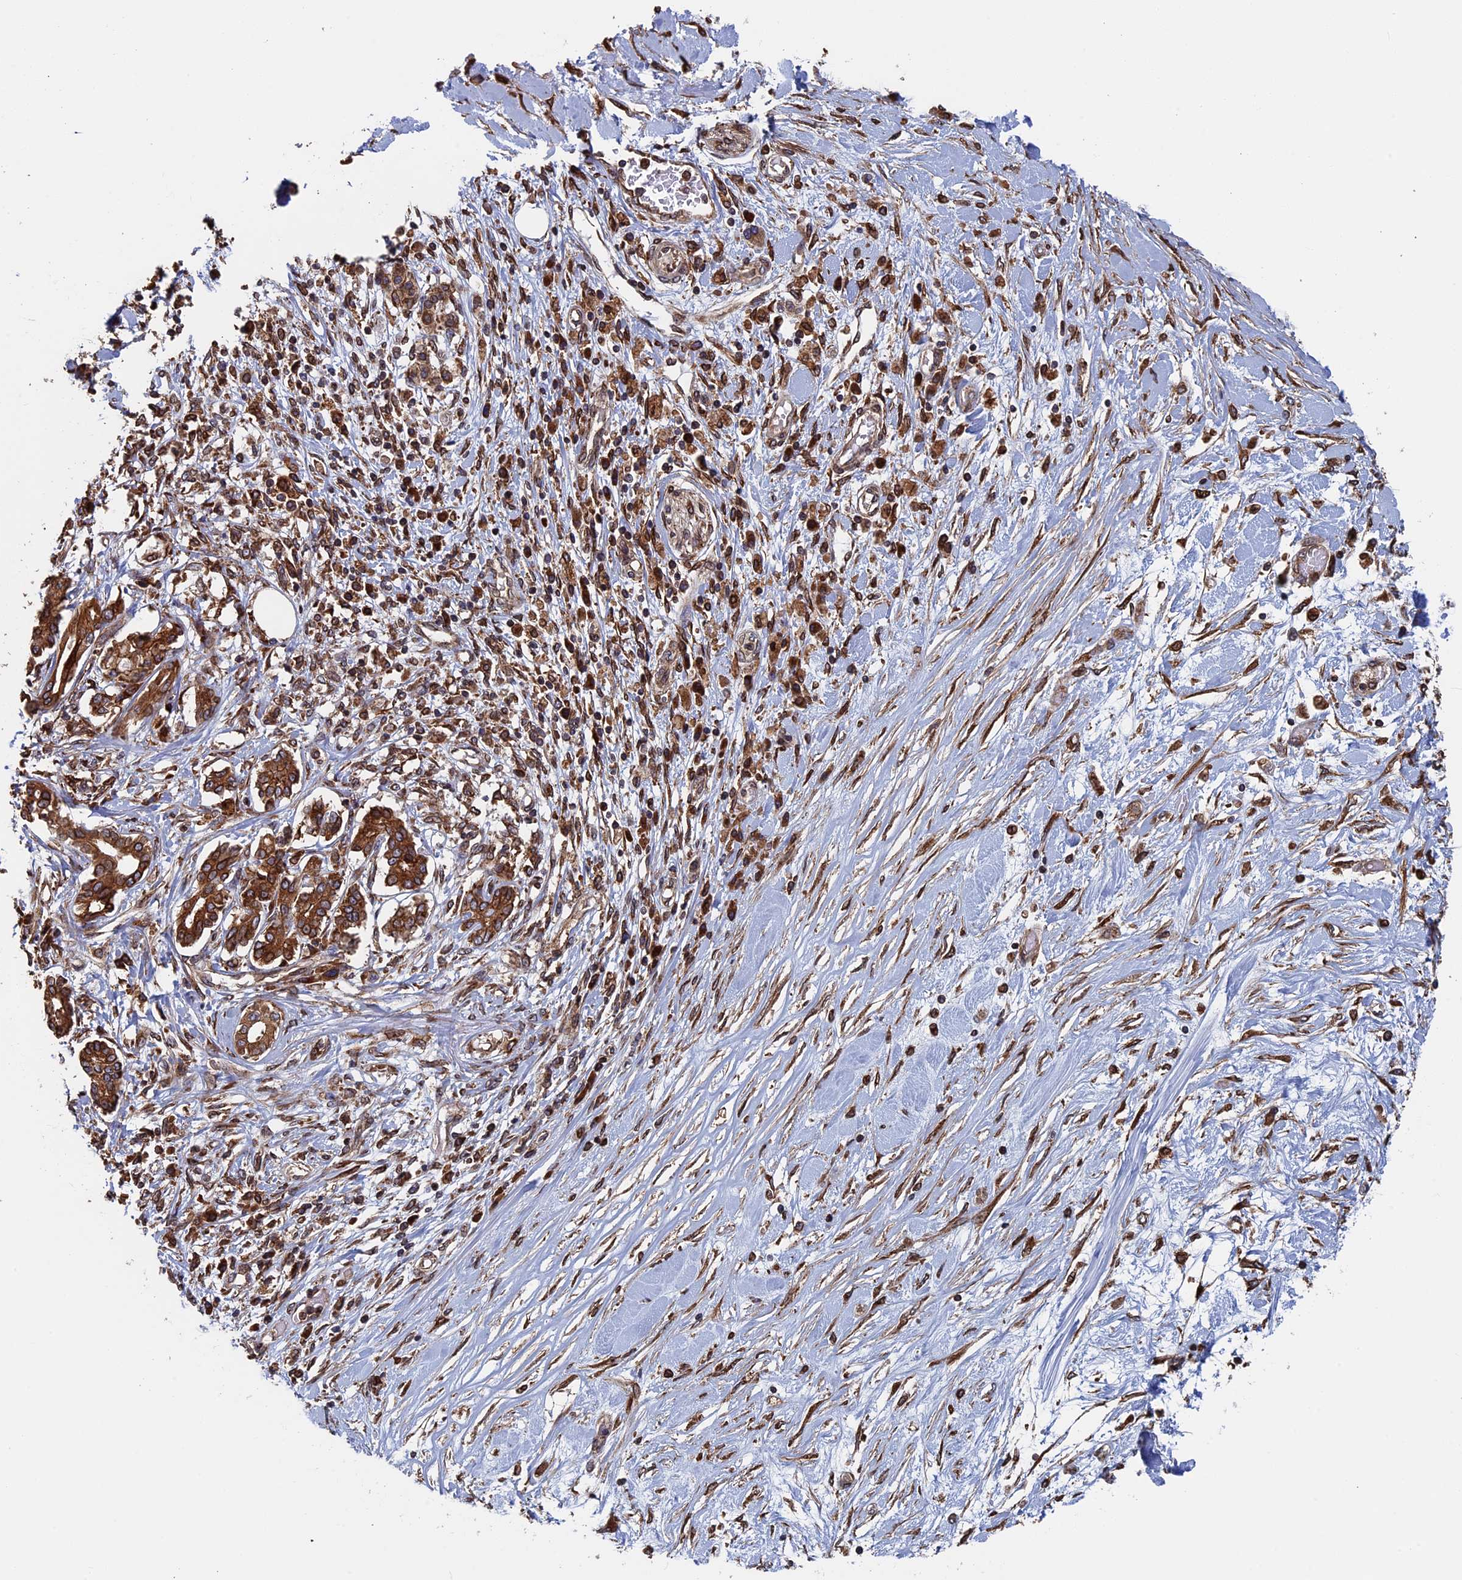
{"staining": {"intensity": "strong", "quantity": ">75%", "location": "cytoplasmic/membranous"}, "tissue": "pancreatic cancer", "cell_type": "Tumor cells", "image_type": "cancer", "snomed": [{"axis": "morphology", "description": "Inflammation, NOS"}, {"axis": "morphology", "description": "Adenocarcinoma, NOS"}, {"axis": "topography", "description": "Pancreas"}], "caption": "Immunohistochemical staining of human pancreatic adenocarcinoma shows high levels of strong cytoplasmic/membranous expression in about >75% of tumor cells. Immunohistochemistry (ihc) stains the protein of interest in brown and the nuclei are stained blue.", "gene": "RPUSD1", "patient": {"sex": "female", "age": 56}}